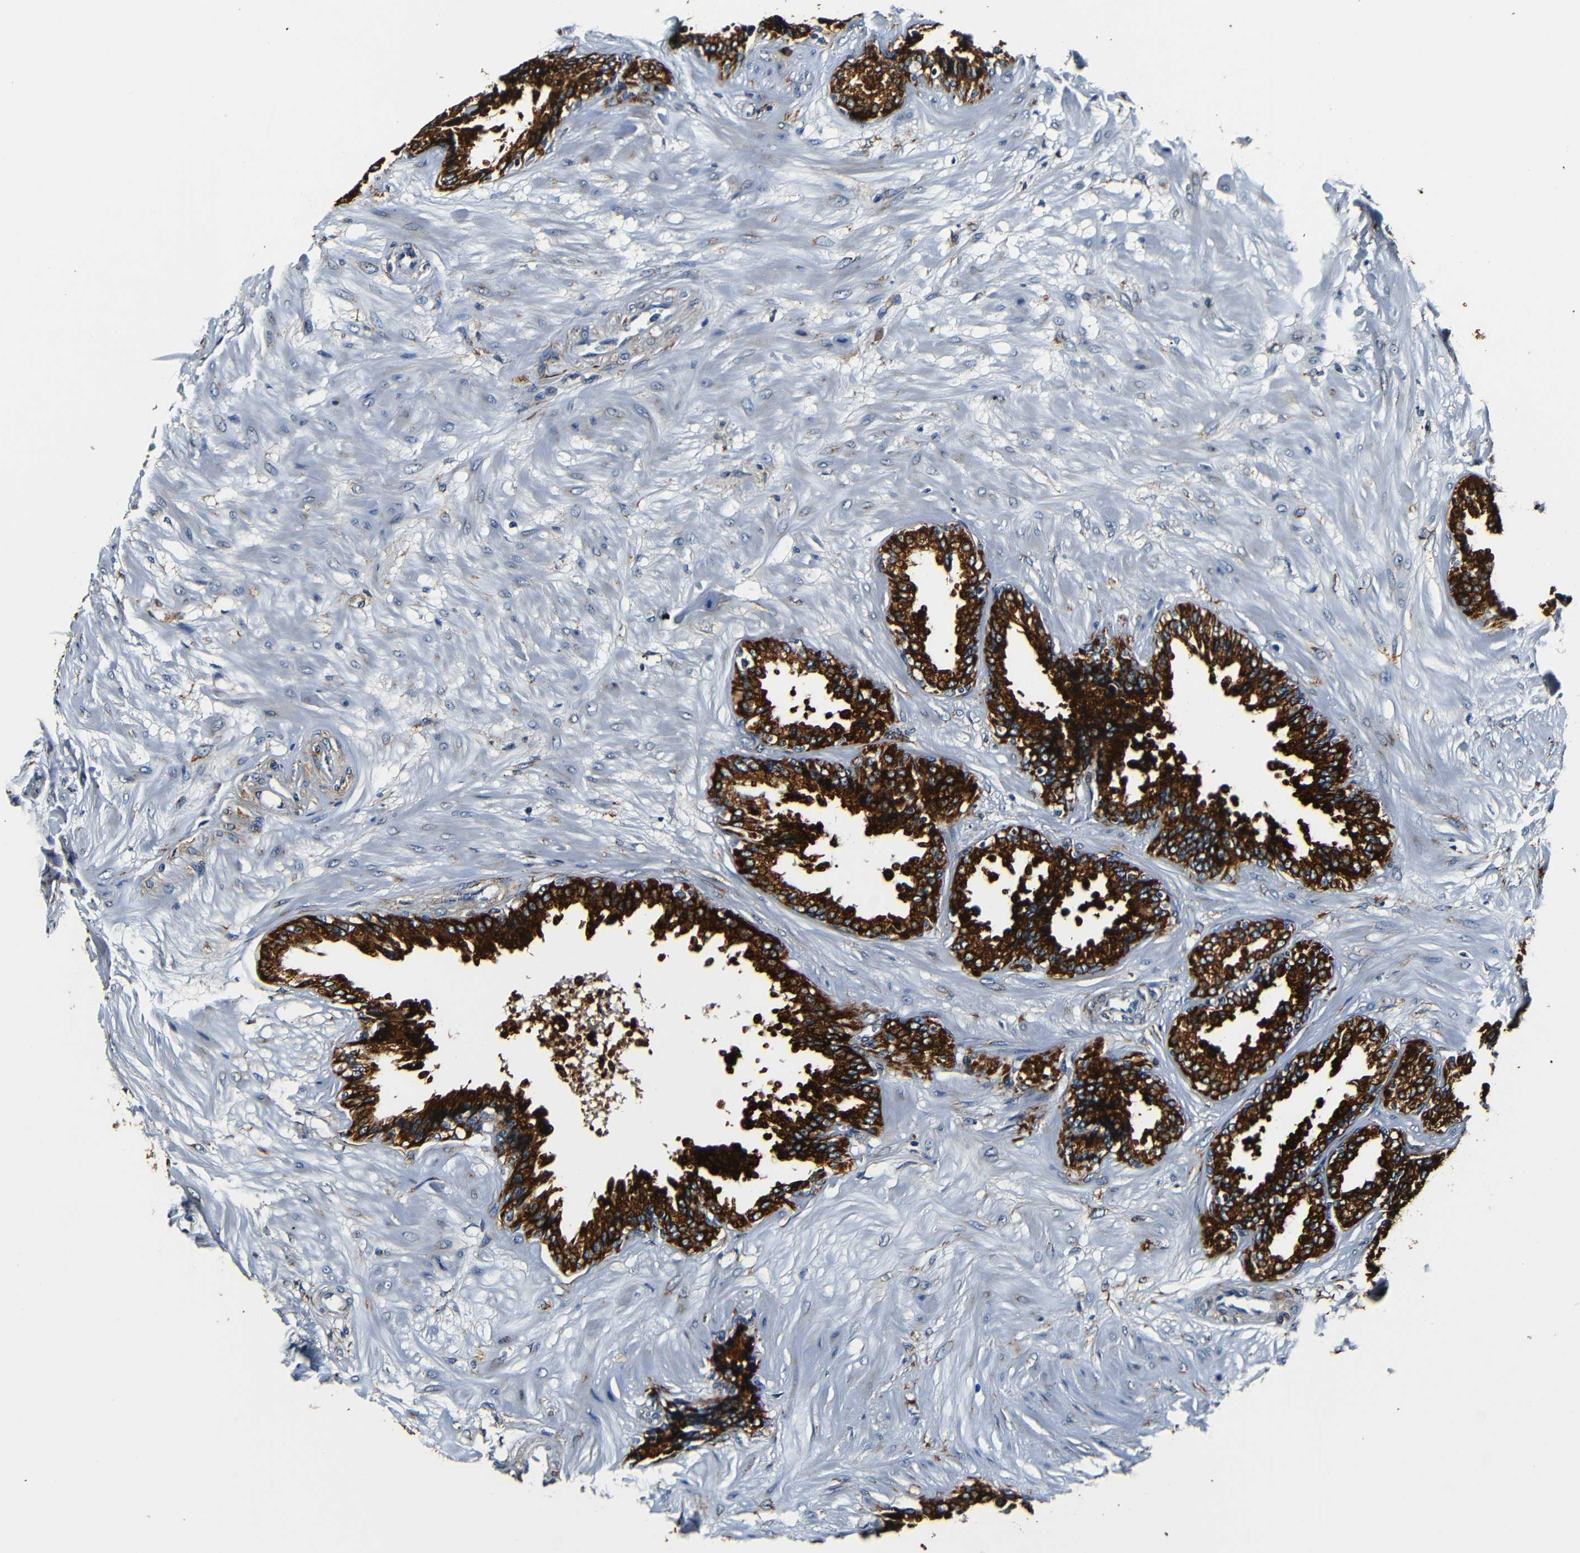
{"staining": {"intensity": "strong", "quantity": ">75%", "location": "cytoplasmic/membranous"}, "tissue": "seminal vesicle", "cell_type": "Glandular cells", "image_type": "normal", "snomed": [{"axis": "morphology", "description": "Normal tissue, NOS"}, {"axis": "topography", "description": "Seminal veicle"}], "caption": "A brown stain labels strong cytoplasmic/membranous positivity of a protein in glandular cells of benign human seminal vesicle. The protein of interest is stained brown, and the nuclei are stained in blue (DAB IHC with brightfield microscopy, high magnification).", "gene": "RRBP1", "patient": {"sex": "male", "age": 46}}